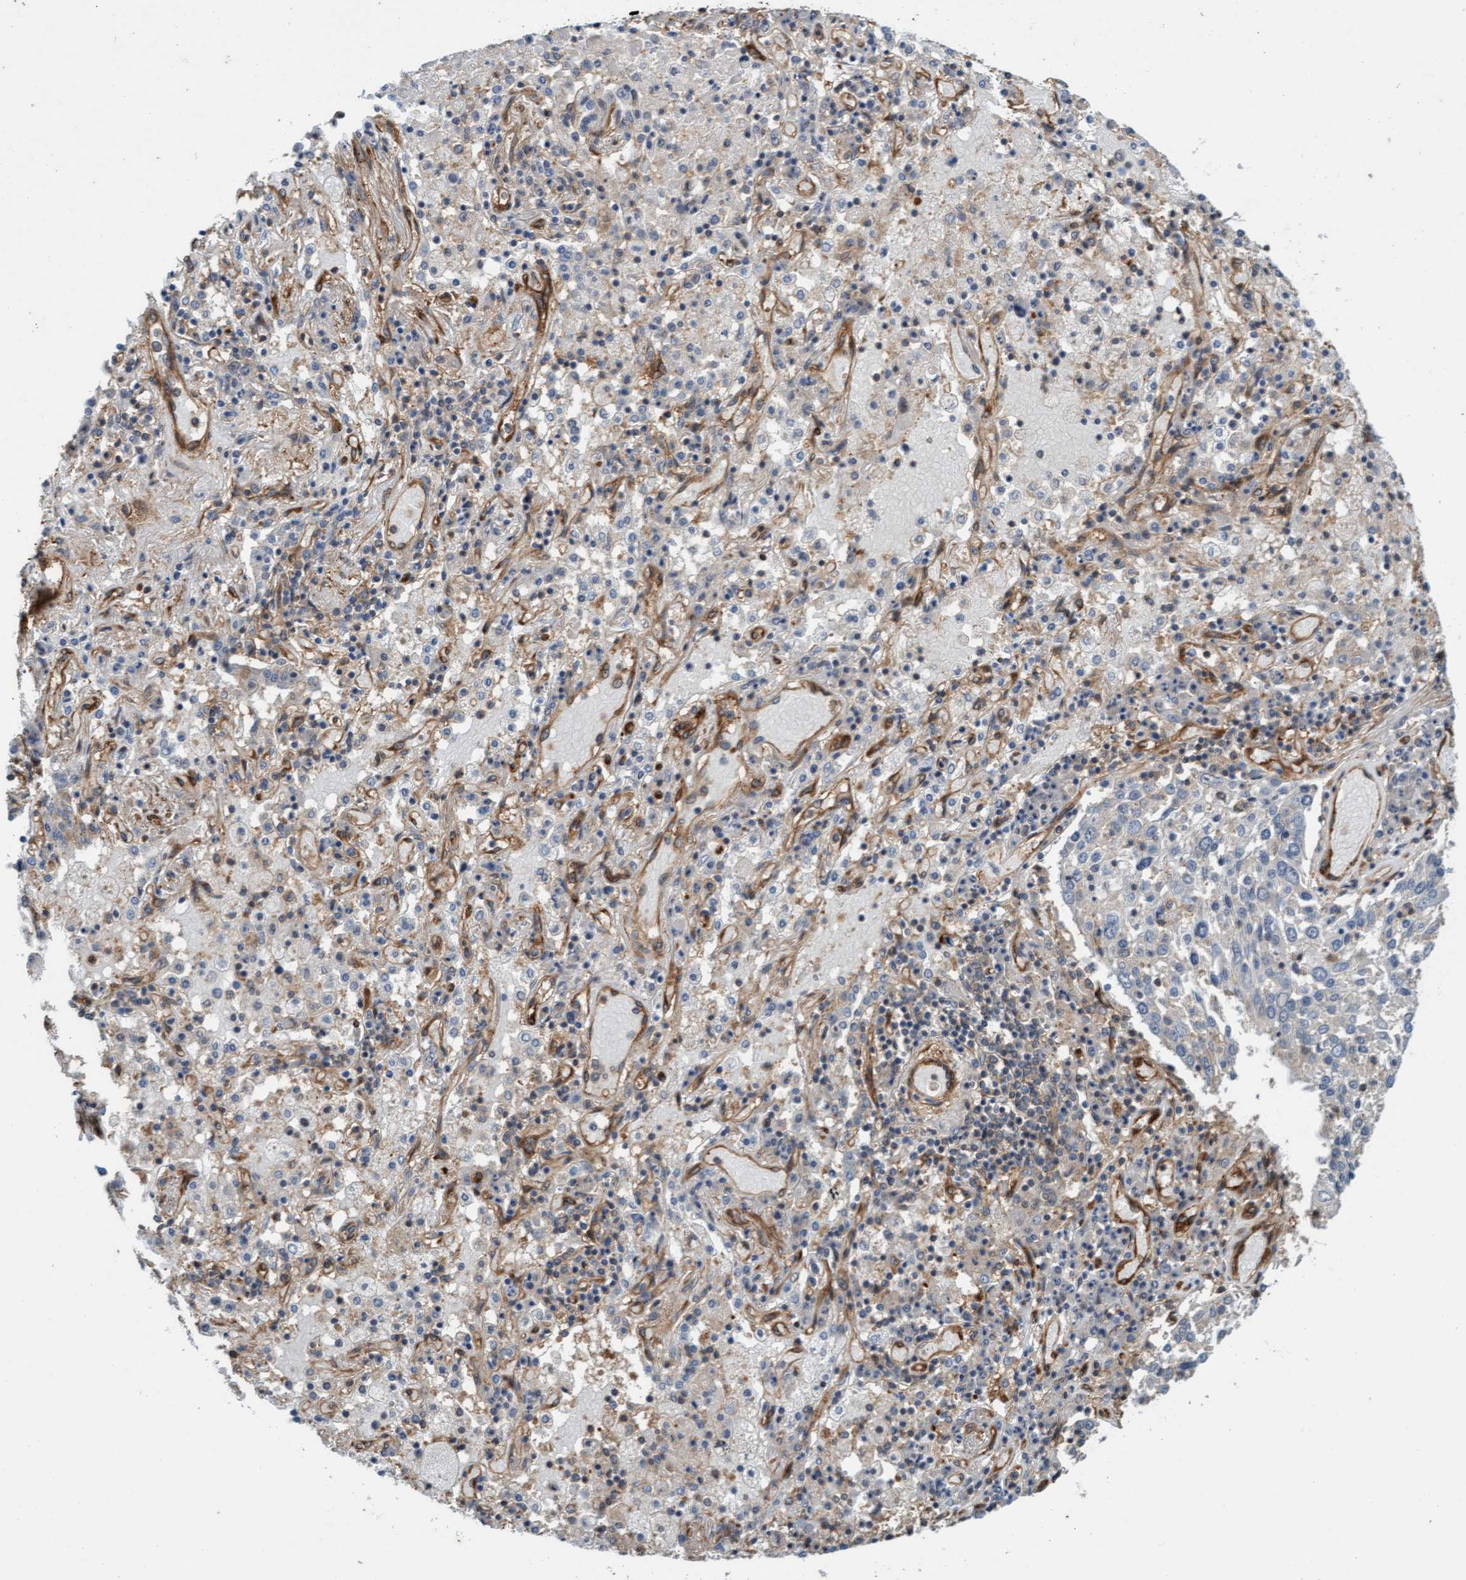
{"staining": {"intensity": "negative", "quantity": "none", "location": "none"}, "tissue": "lung cancer", "cell_type": "Tumor cells", "image_type": "cancer", "snomed": [{"axis": "morphology", "description": "Squamous cell carcinoma, NOS"}, {"axis": "topography", "description": "Lung"}], "caption": "Histopathology image shows no protein staining in tumor cells of lung cancer (squamous cell carcinoma) tissue. (DAB IHC, high magnification).", "gene": "FMNL3", "patient": {"sex": "male", "age": 65}}